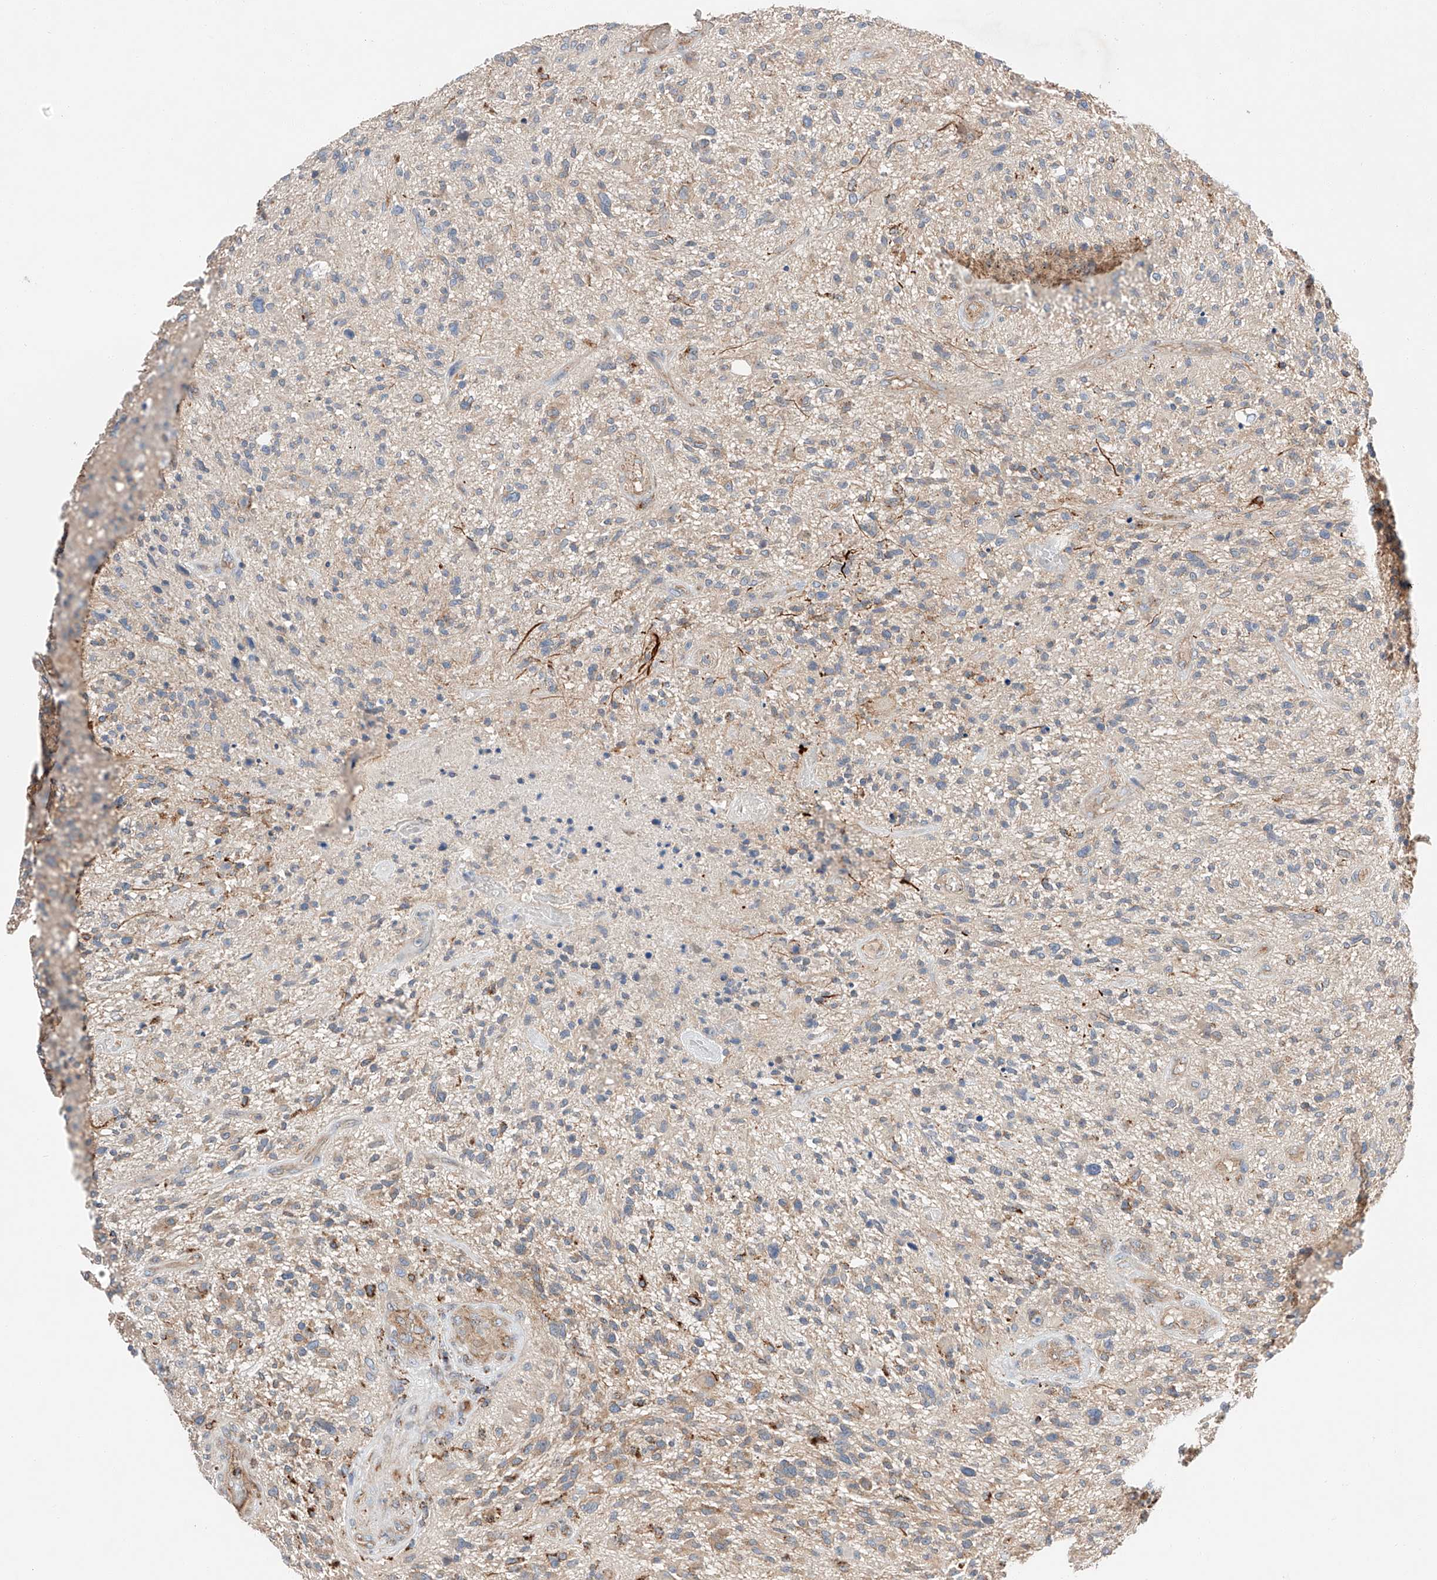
{"staining": {"intensity": "weak", "quantity": "25%-75%", "location": "cytoplasmic/membranous"}, "tissue": "glioma", "cell_type": "Tumor cells", "image_type": "cancer", "snomed": [{"axis": "morphology", "description": "Glioma, malignant, High grade"}, {"axis": "topography", "description": "Brain"}], "caption": "Immunohistochemical staining of high-grade glioma (malignant) displays low levels of weak cytoplasmic/membranous staining in about 25%-75% of tumor cells.", "gene": "RUSC1", "patient": {"sex": "male", "age": 47}}